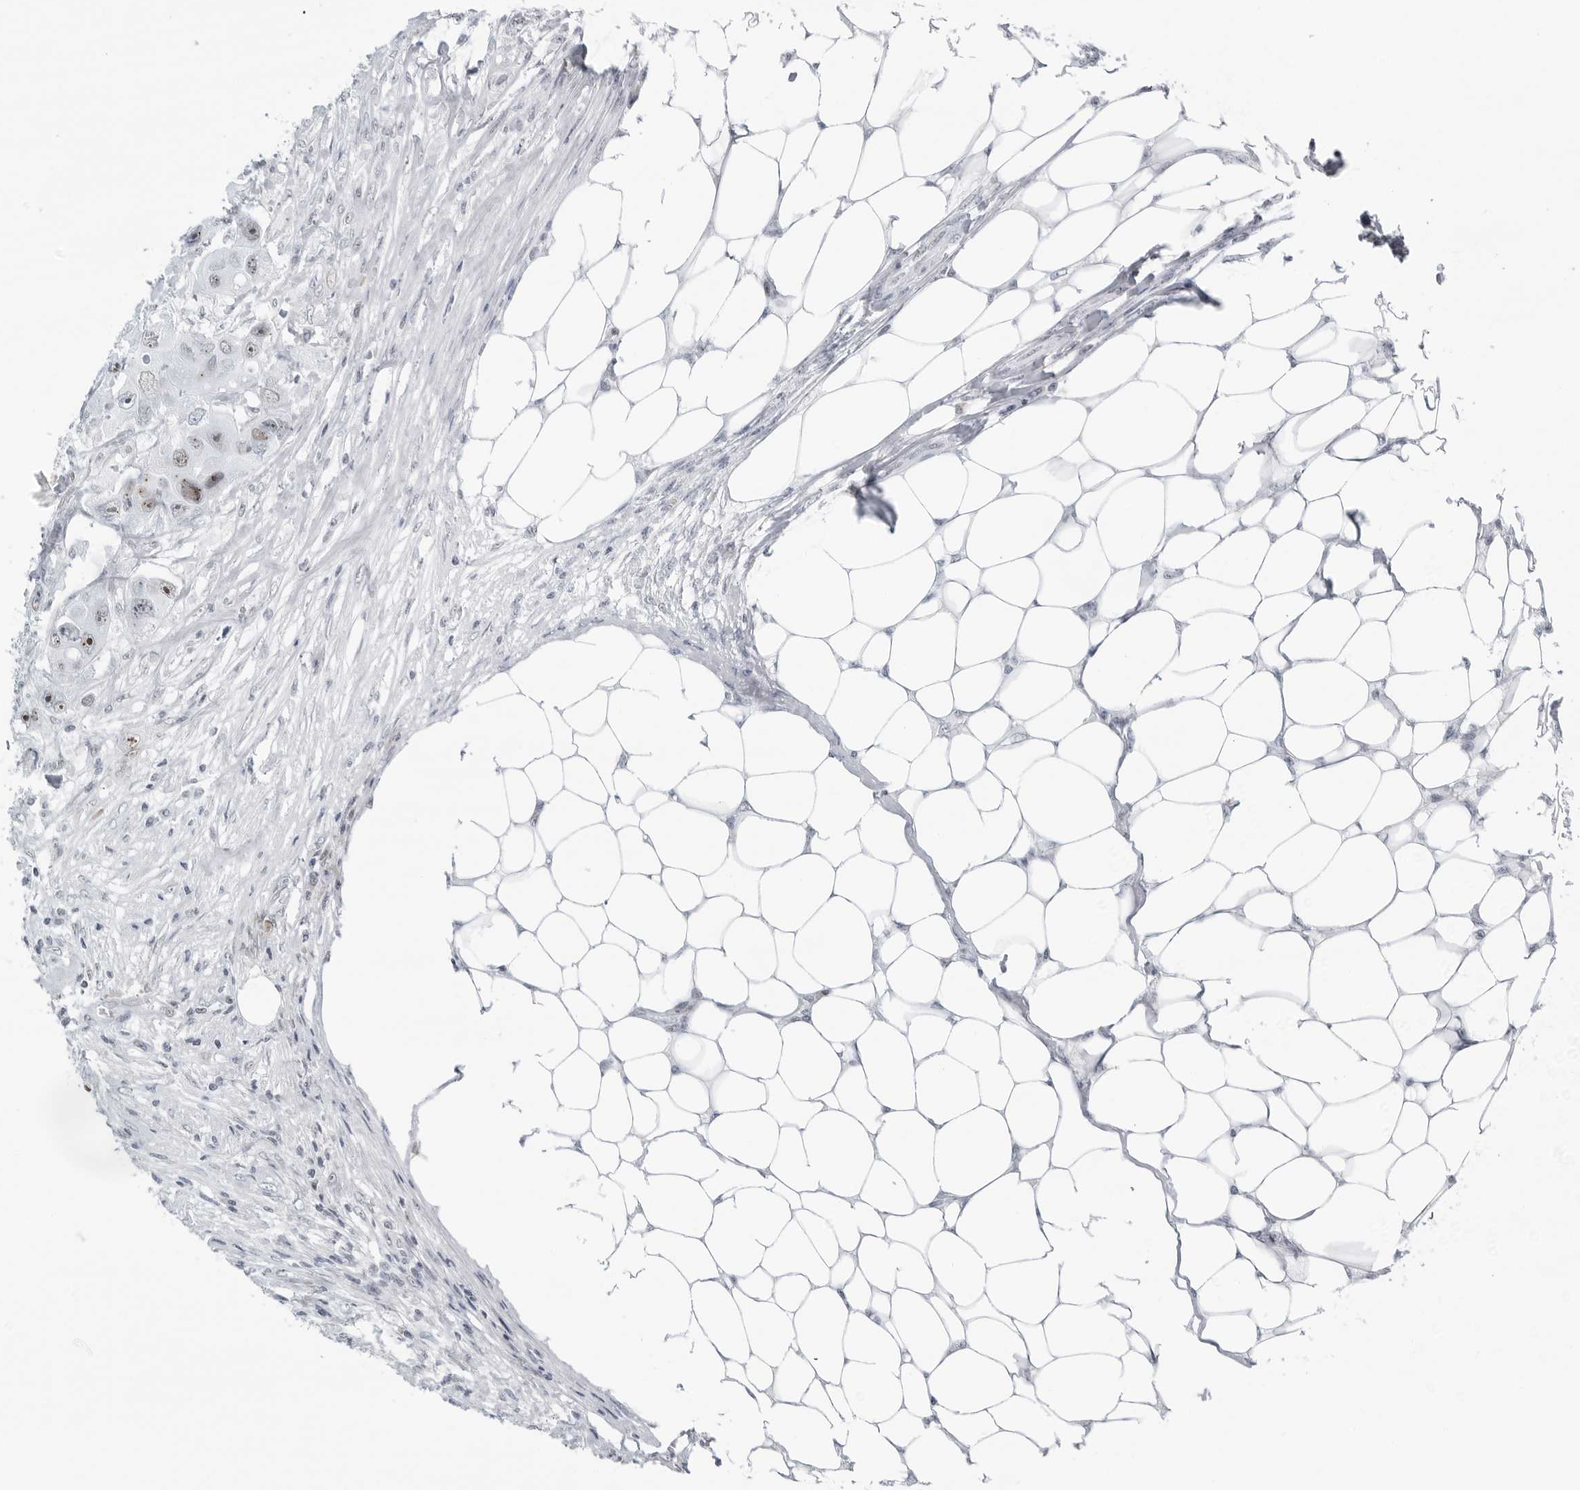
{"staining": {"intensity": "weak", "quantity": "25%-75%", "location": "nuclear"}, "tissue": "colorectal cancer", "cell_type": "Tumor cells", "image_type": "cancer", "snomed": [{"axis": "morphology", "description": "Adenocarcinoma, NOS"}, {"axis": "topography", "description": "Colon"}], "caption": "A histopathology image of human colorectal cancer stained for a protein reveals weak nuclear brown staining in tumor cells.", "gene": "WRAP53", "patient": {"sex": "female", "age": 46}}